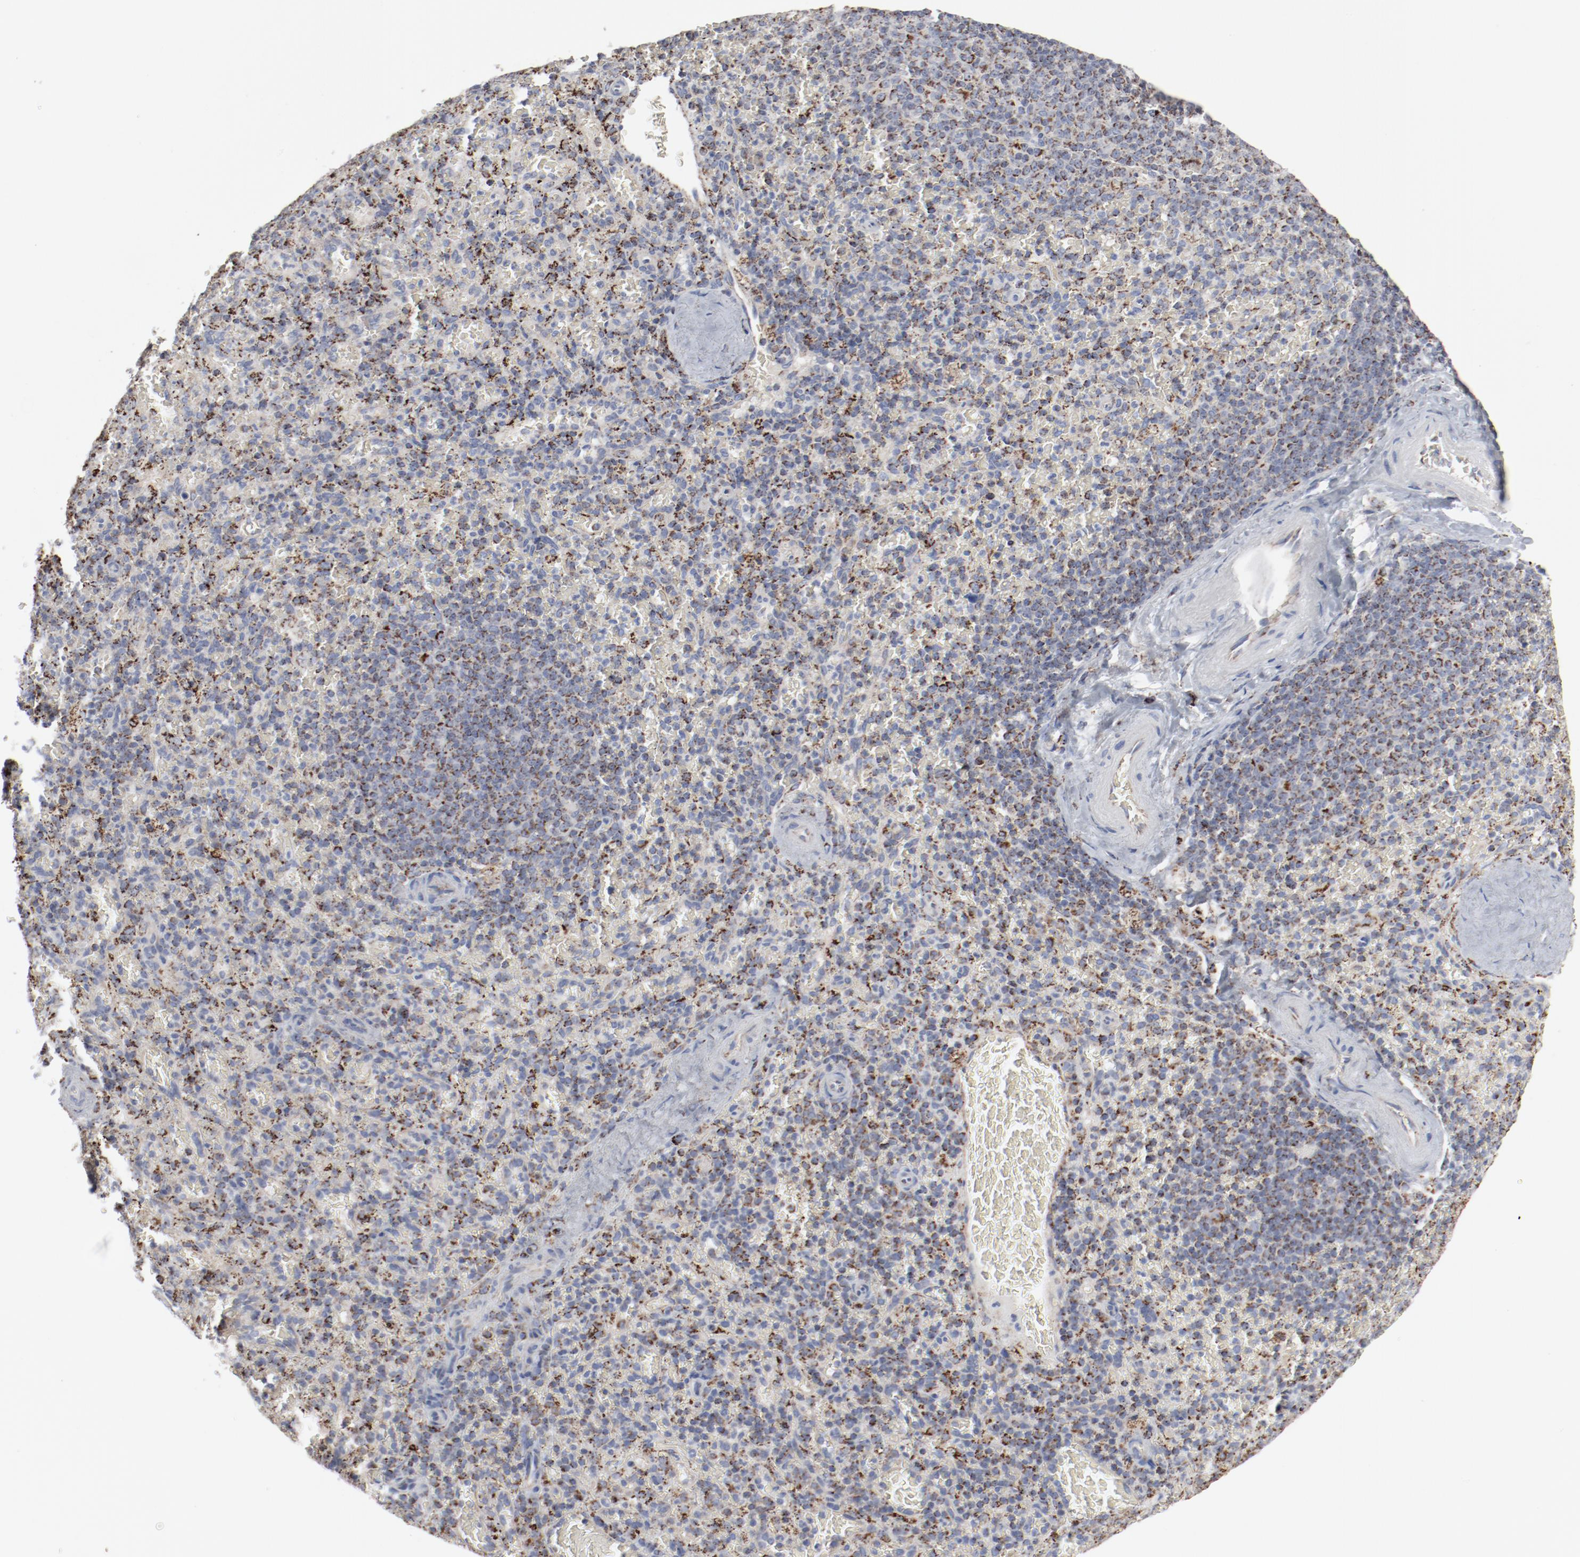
{"staining": {"intensity": "moderate", "quantity": "25%-75%", "location": "cytoplasmic/membranous"}, "tissue": "spleen", "cell_type": "Cells in red pulp", "image_type": "normal", "snomed": [{"axis": "morphology", "description": "Normal tissue, NOS"}, {"axis": "topography", "description": "Spleen"}], "caption": "IHC (DAB) staining of normal human spleen demonstrates moderate cytoplasmic/membranous protein expression in about 25%-75% of cells in red pulp. (DAB (3,3'-diaminobenzidine) = brown stain, brightfield microscopy at high magnification).", "gene": "SETD3", "patient": {"sex": "female", "age": 50}}